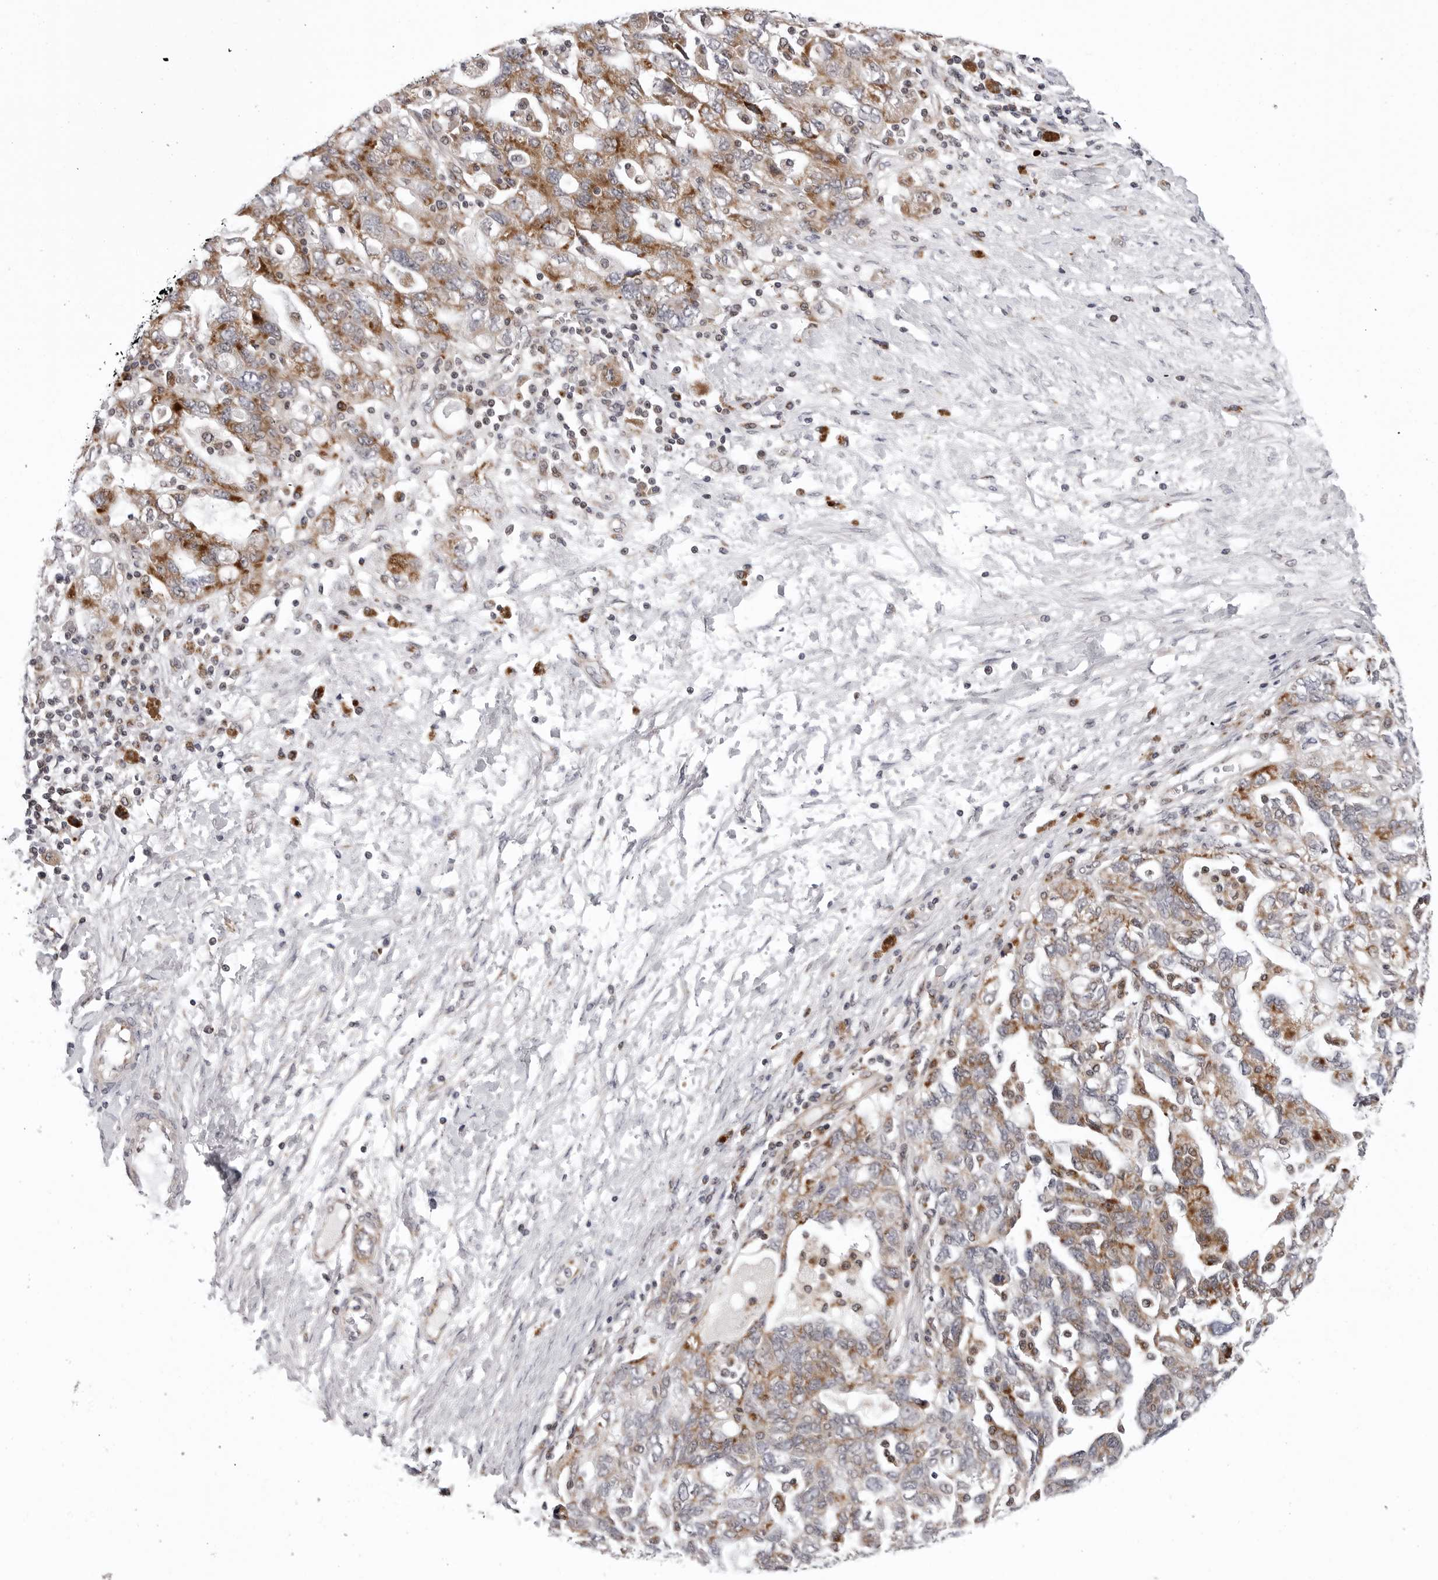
{"staining": {"intensity": "moderate", "quantity": ">75%", "location": "cytoplasmic/membranous"}, "tissue": "ovarian cancer", "cell_type": "Tumor cells", "image_type": "cancer", "snomed": [{"axis": "morphology", "description": "Carcinoma, NOS"}, {"axis": "morphology", "description": "Cystadenocarcinoma, serous, NOS"}, {"axis": "topography", "description": "Ovary"}], "caption": "An image showing moderate cytoplasmic/membranous positivity in approximately >75% of tumor cells in ovarian cancer, as visualized by brown immunohistochemical staining.", "gene": "CDK20", "patient": {"sex": "female", "age": 69}}